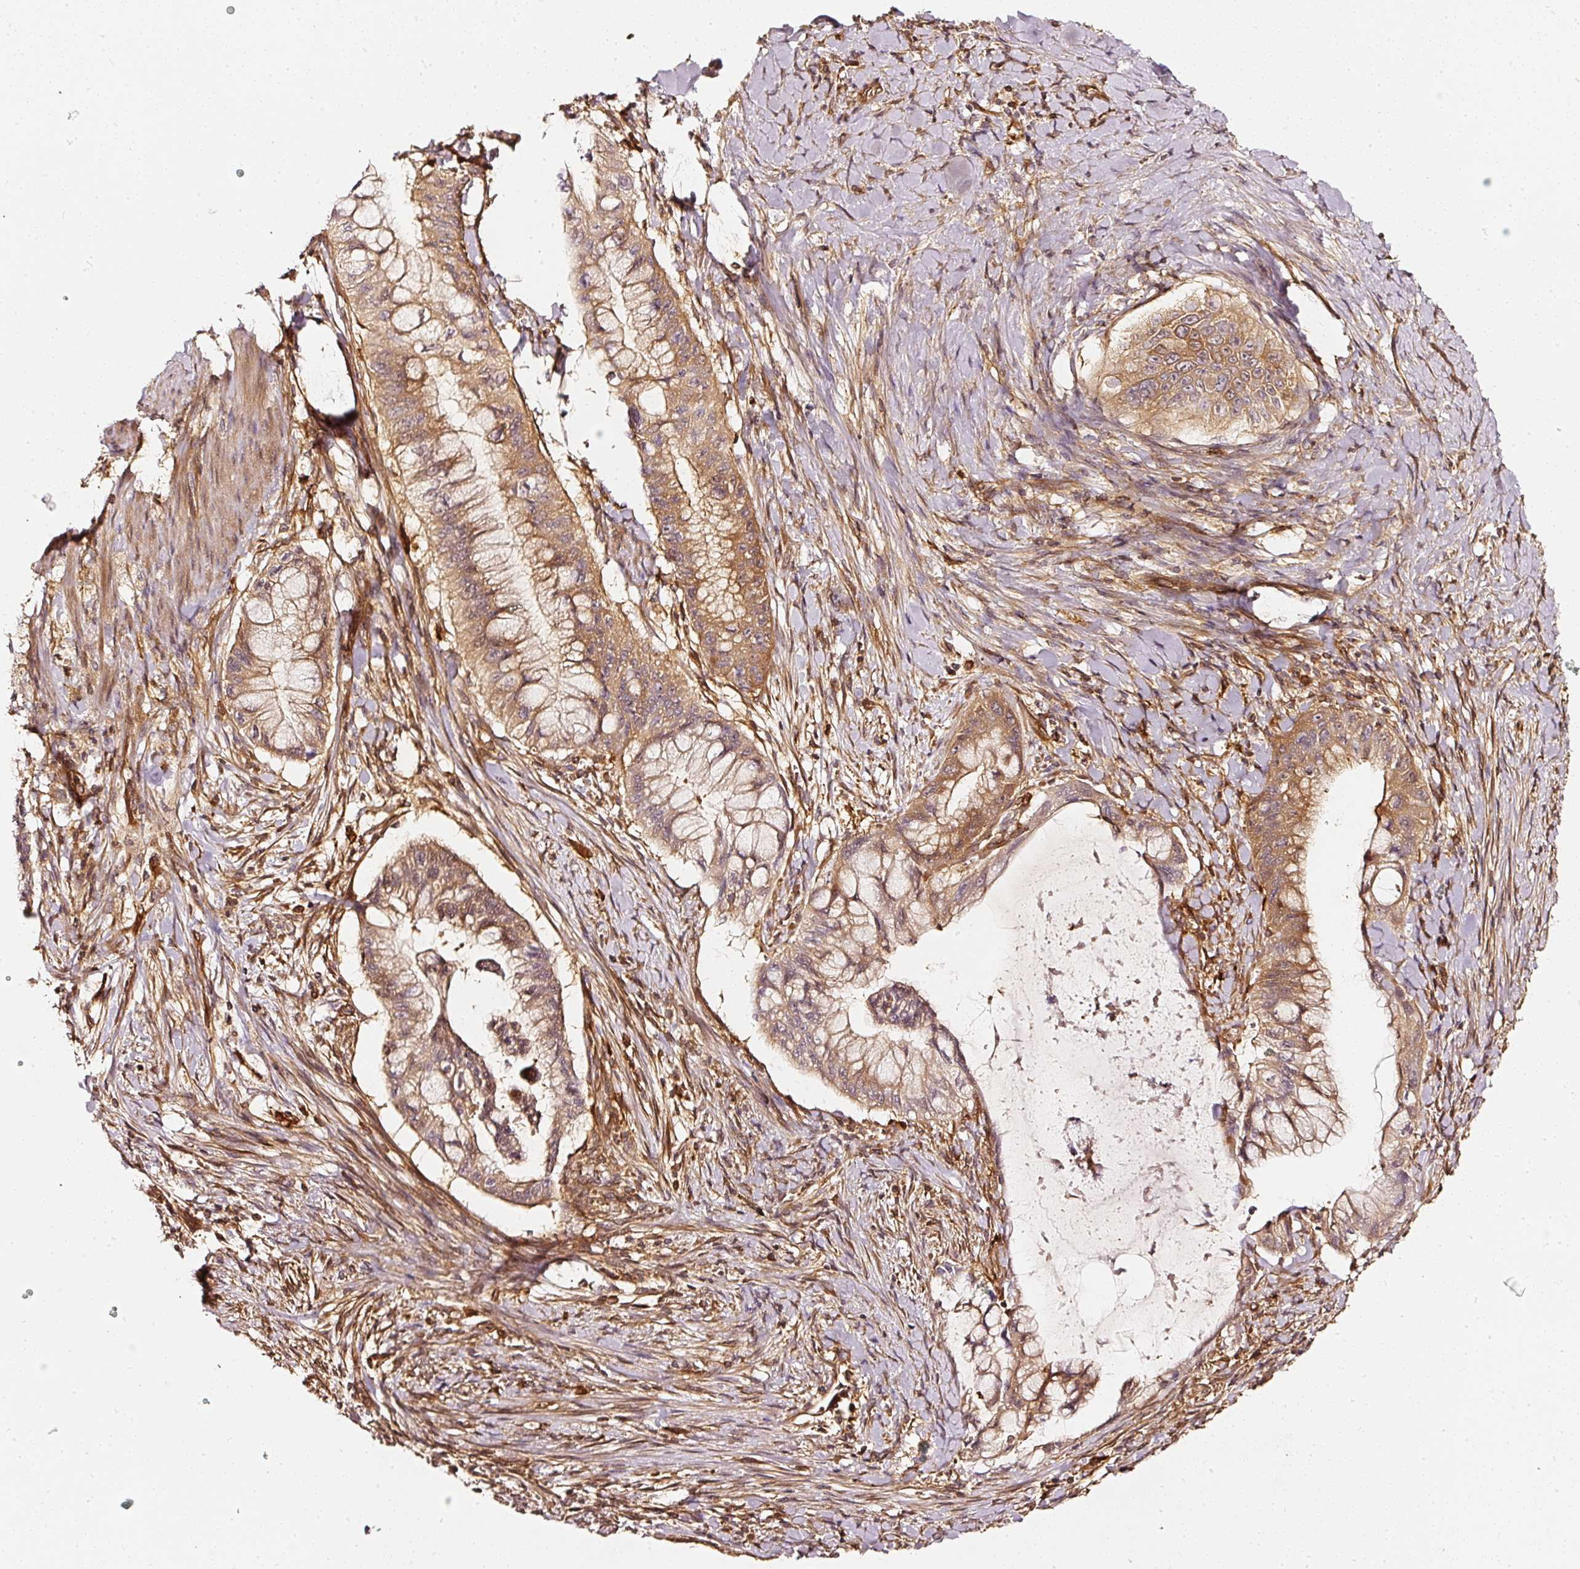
{"staining": {"intensity": "moderate", "quantity": ">75%", "location": "cytoplasmic/membranous"}, "tissue": "pancreatic cancer", "cell_type": "Tumor cells", "image_type": "cancer", "snomed": [{"axis": "morphology", "description": "Adenocarcinoma, NOS"}, {"axis": "topography", "description": "Pancreas"}], "caption": "A photomicrograph of human pancreatic adenocarcinoma stained for a protein reveals moderate cytoplasmic/membranous brown staining in tumor cells. The staining was performed using DAB (3,3'-diaminobenzidine), with brown indicating positive protein expression. Nuclei are stained blue with hematoxylin.", "gene": "ASMTL", "patient": {"sex": "male", "age": 48}}